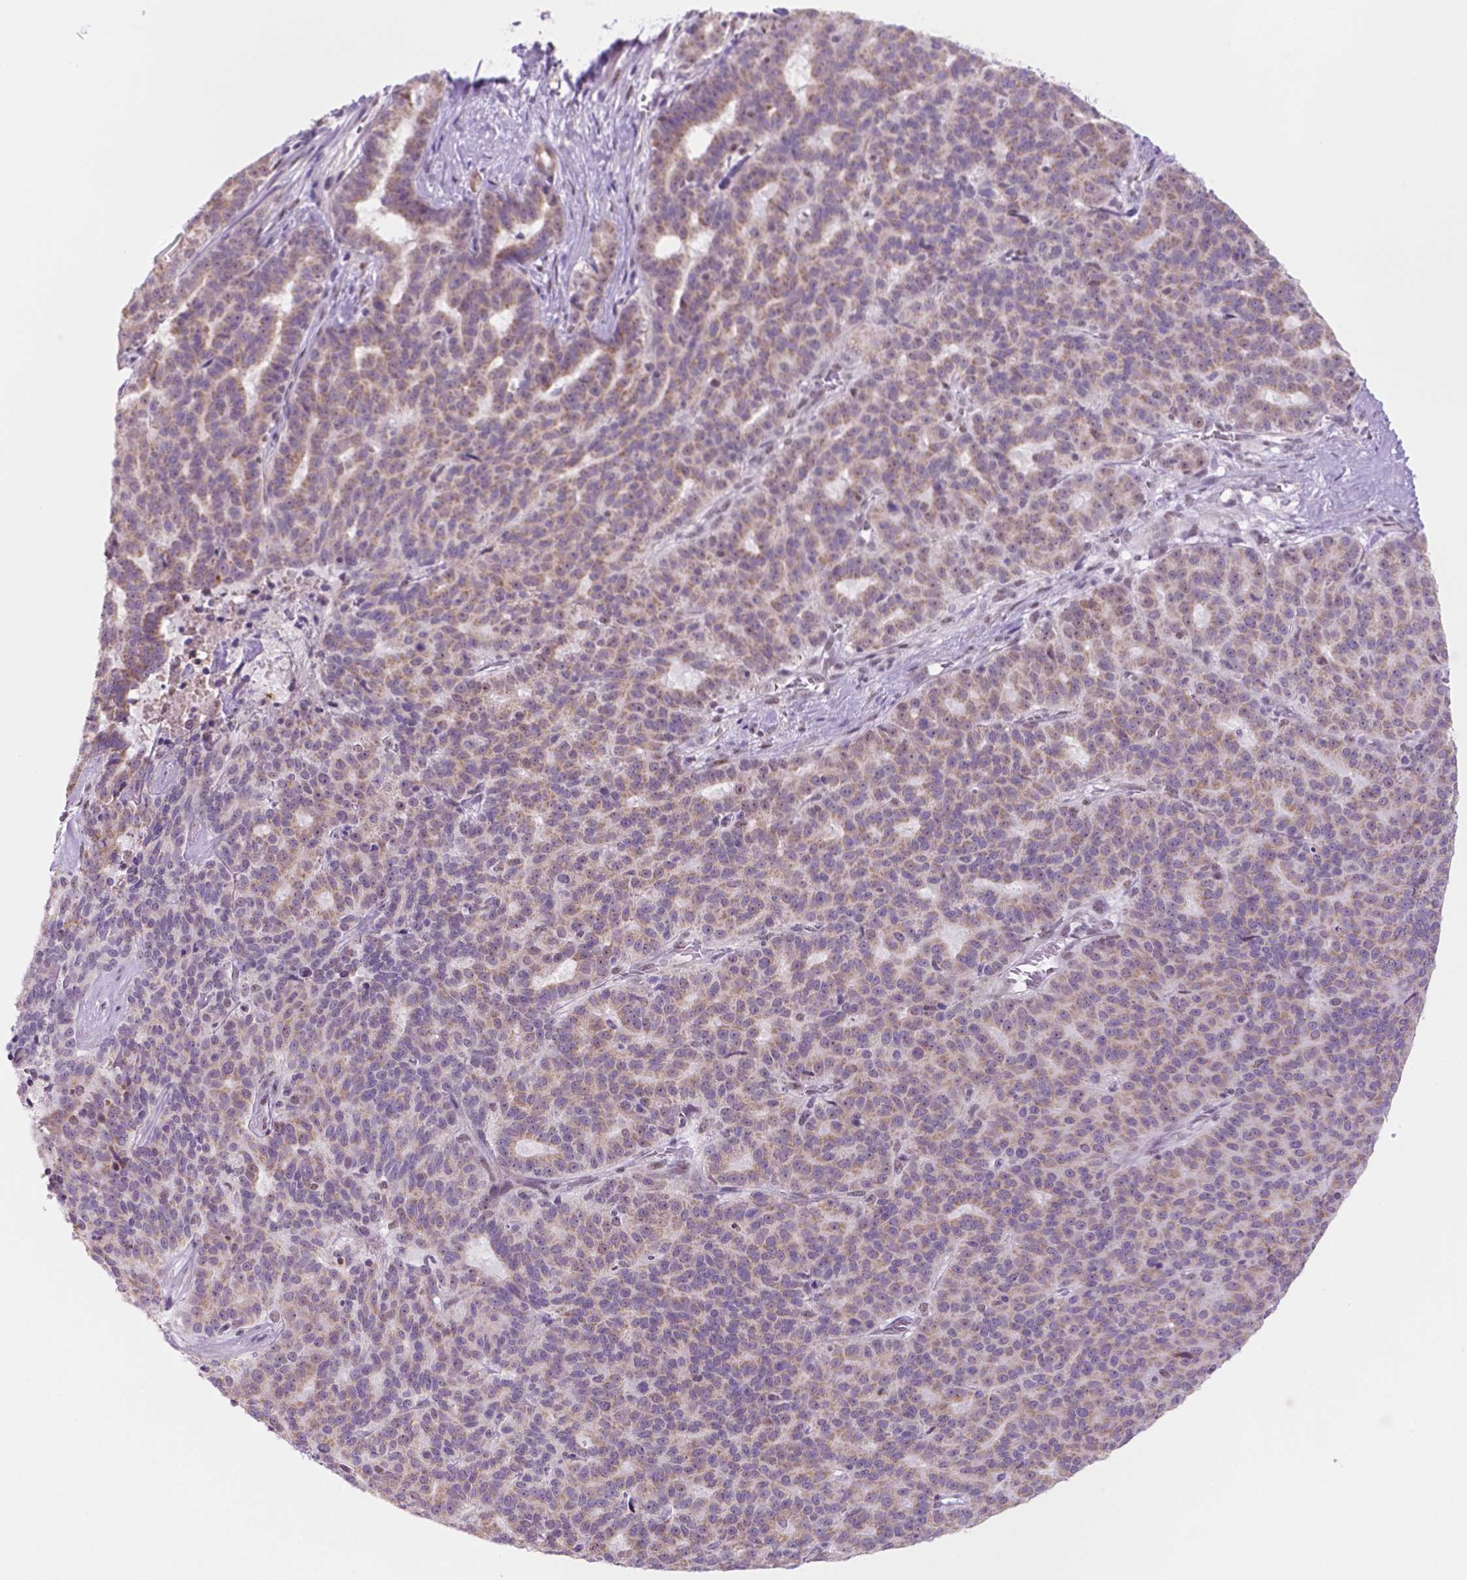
{"staining": {"intensity": "weak", "quantity": "25%-75%", "location": "cytoplasmic/membranous"}, "tissue": "liver cancer", "cell_type": "Tumor cells", "image_type": "cancer", "snomed": [{"axis": "morphology", "description": "Cholangiocarcinoma"}, {"axis": "topography", "description": "Liver"}], "caption": "This micrograph demonstrates IHC staining of liver cancer, with low weak cytoplasmic/membranous positivity in approximately 25%-75% of tumor cells.", "gene": "C18orf21", "patient": {"sex": "female", "age": 47}}